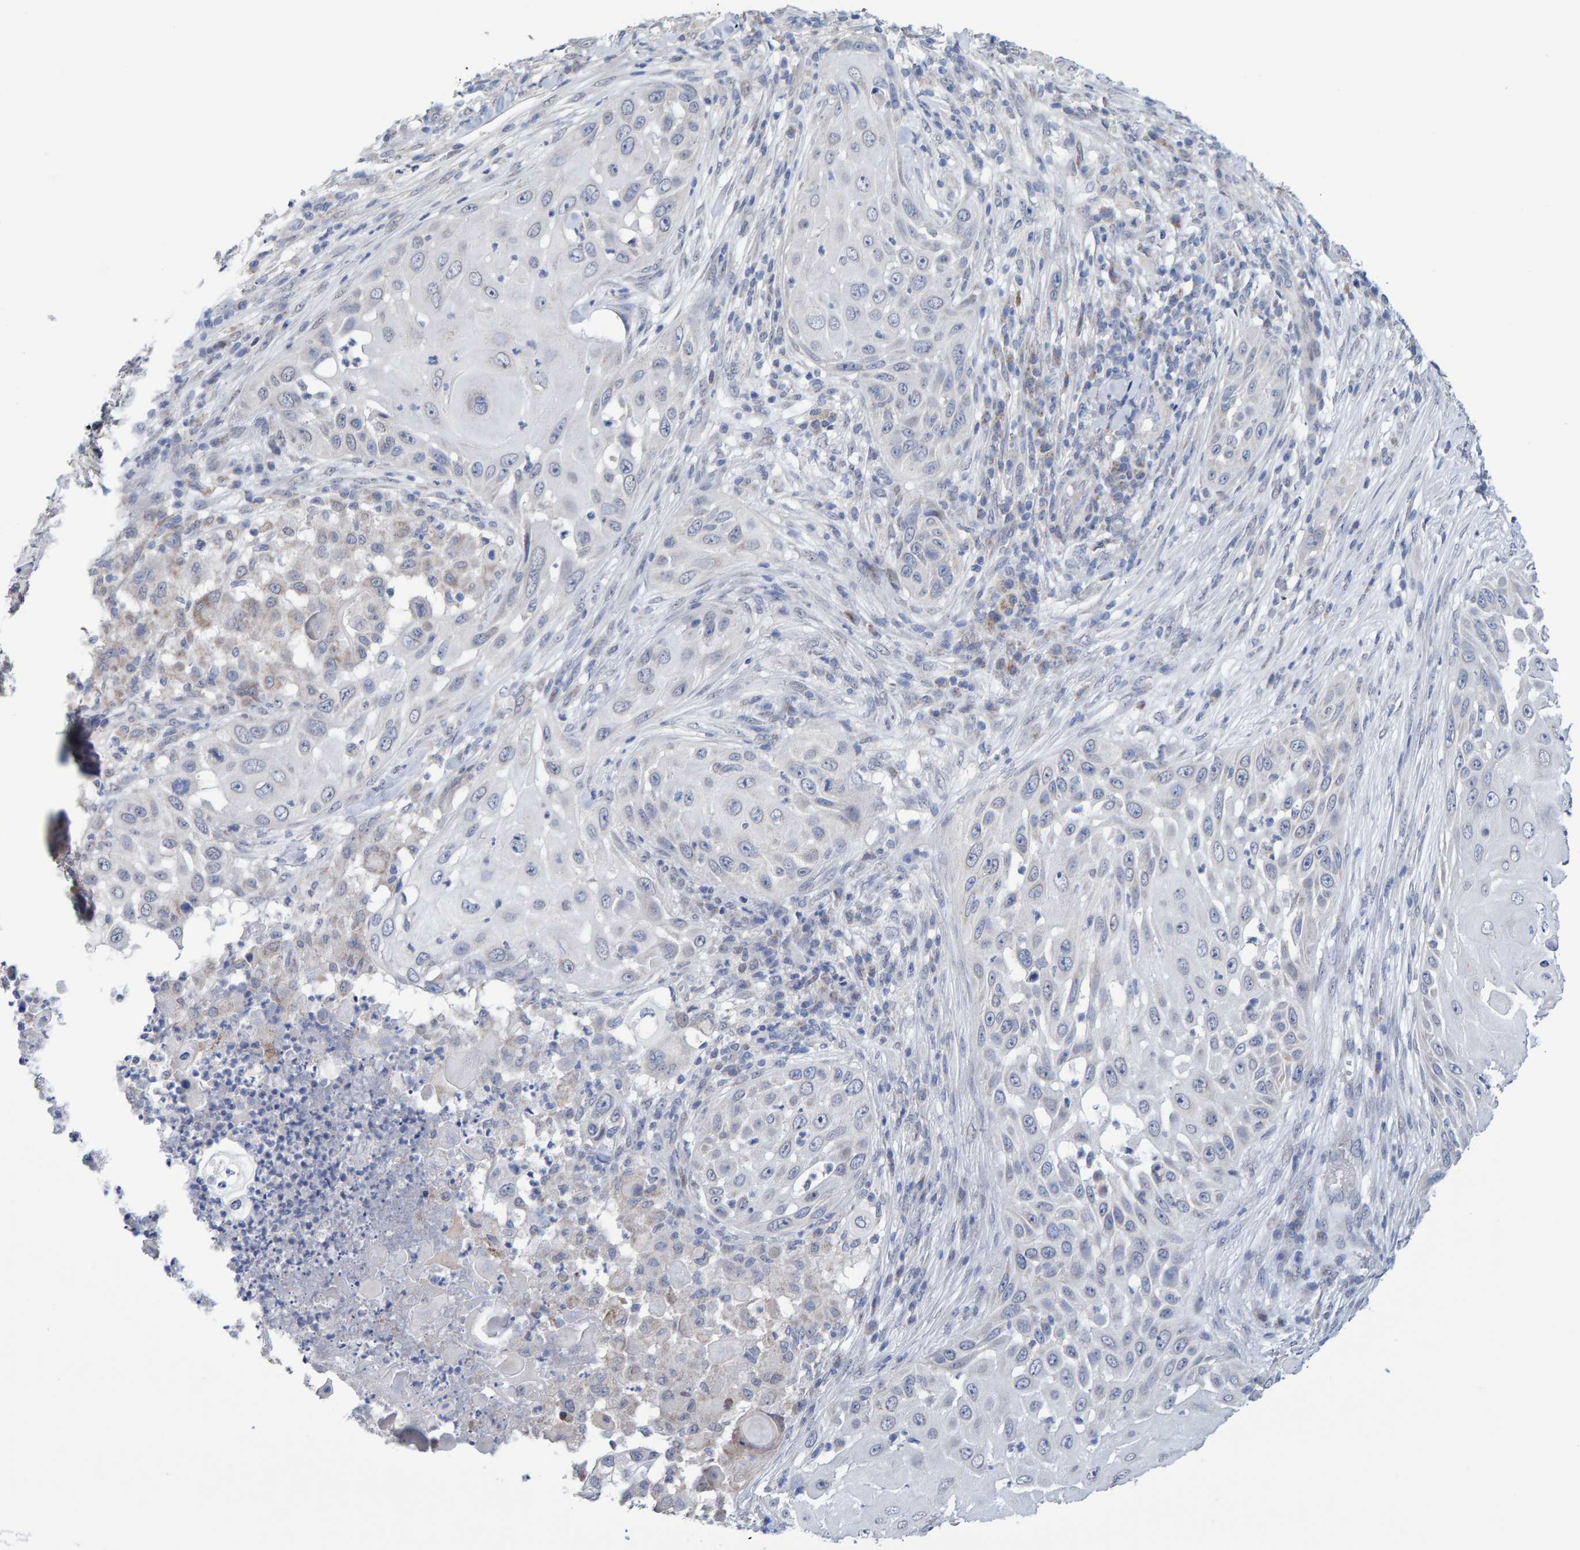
{"staining": {"intensity": "negative", "quantity": "none", "location": "none"}, "tissue": "skin cancer", "cell_type": "Tumor cells", "image_type": "cancer", "snomed": [{"axis": "morphology", "description": "Squamous cell carcinoma, NOS"}, {"axis": "topography", "description": "Skin"}], "caption": "DAB (3,3'-diaminobenzidine) immunohistochemical staining of human skin squamous cell carcinoma exhibits no significant expression in tumor cells.", "gene": "USP43", "patient": {"sex": "female", "age": 44}}